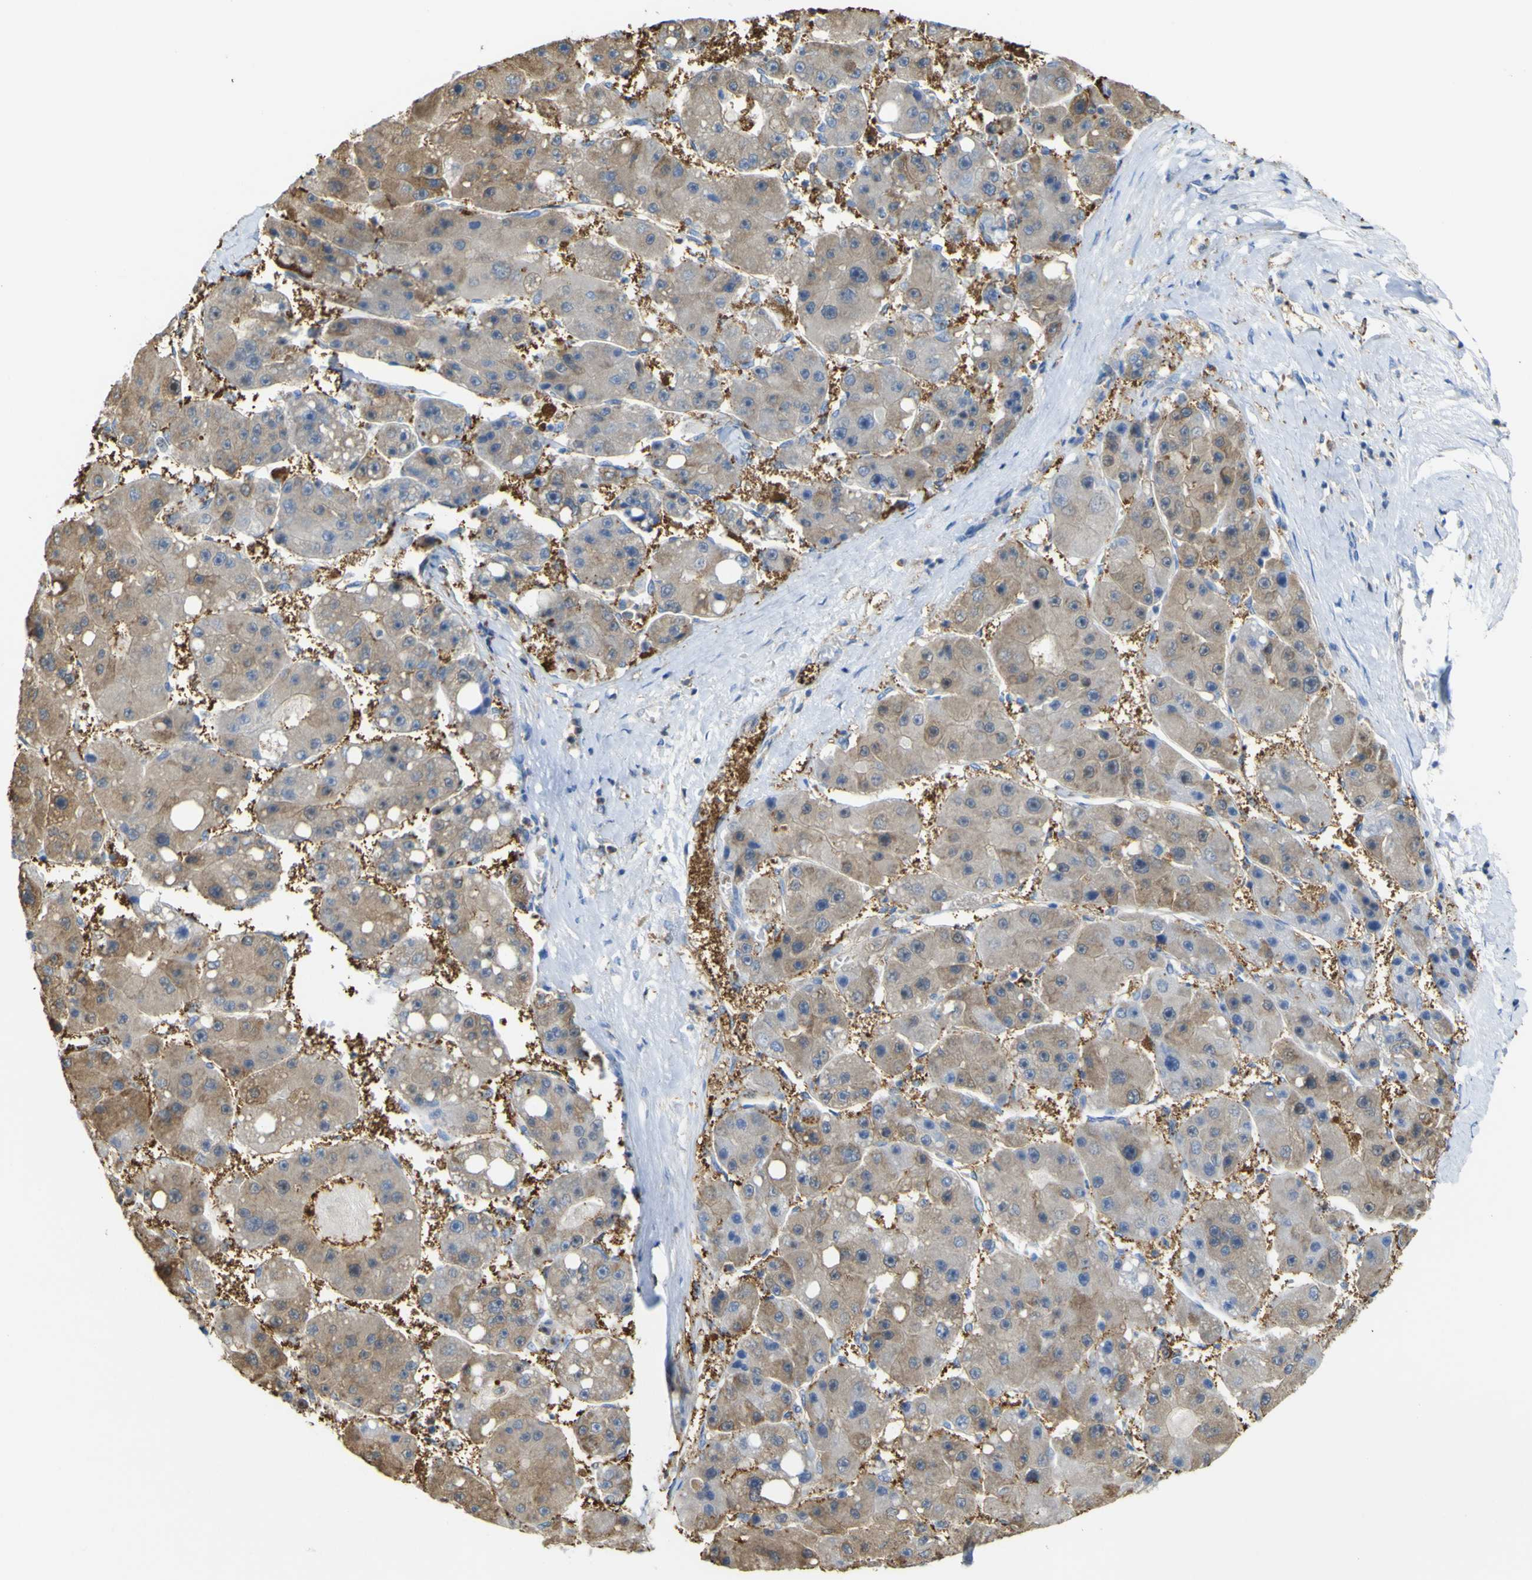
{"staining": {"intensity": "moderate", "quantity": "25%-75%", "location": "cytoplasmic/membranous"}, "tissue": "liver cancer", "cell_type": "Tumor cells", "image_type": "cancer", "snomed": [{"axis": "morphology", "description": "Carcinoma, Hepatocellular, NOS"}, {"axis": "topography", "description": "Liver"}], "caption": "Human hepatocellular carcinoma (liver) stained with a protein marker displays moderate staining in tumor cells.", "gene": "ABHD3", "patient": {"sex": "female", "age": 61}}